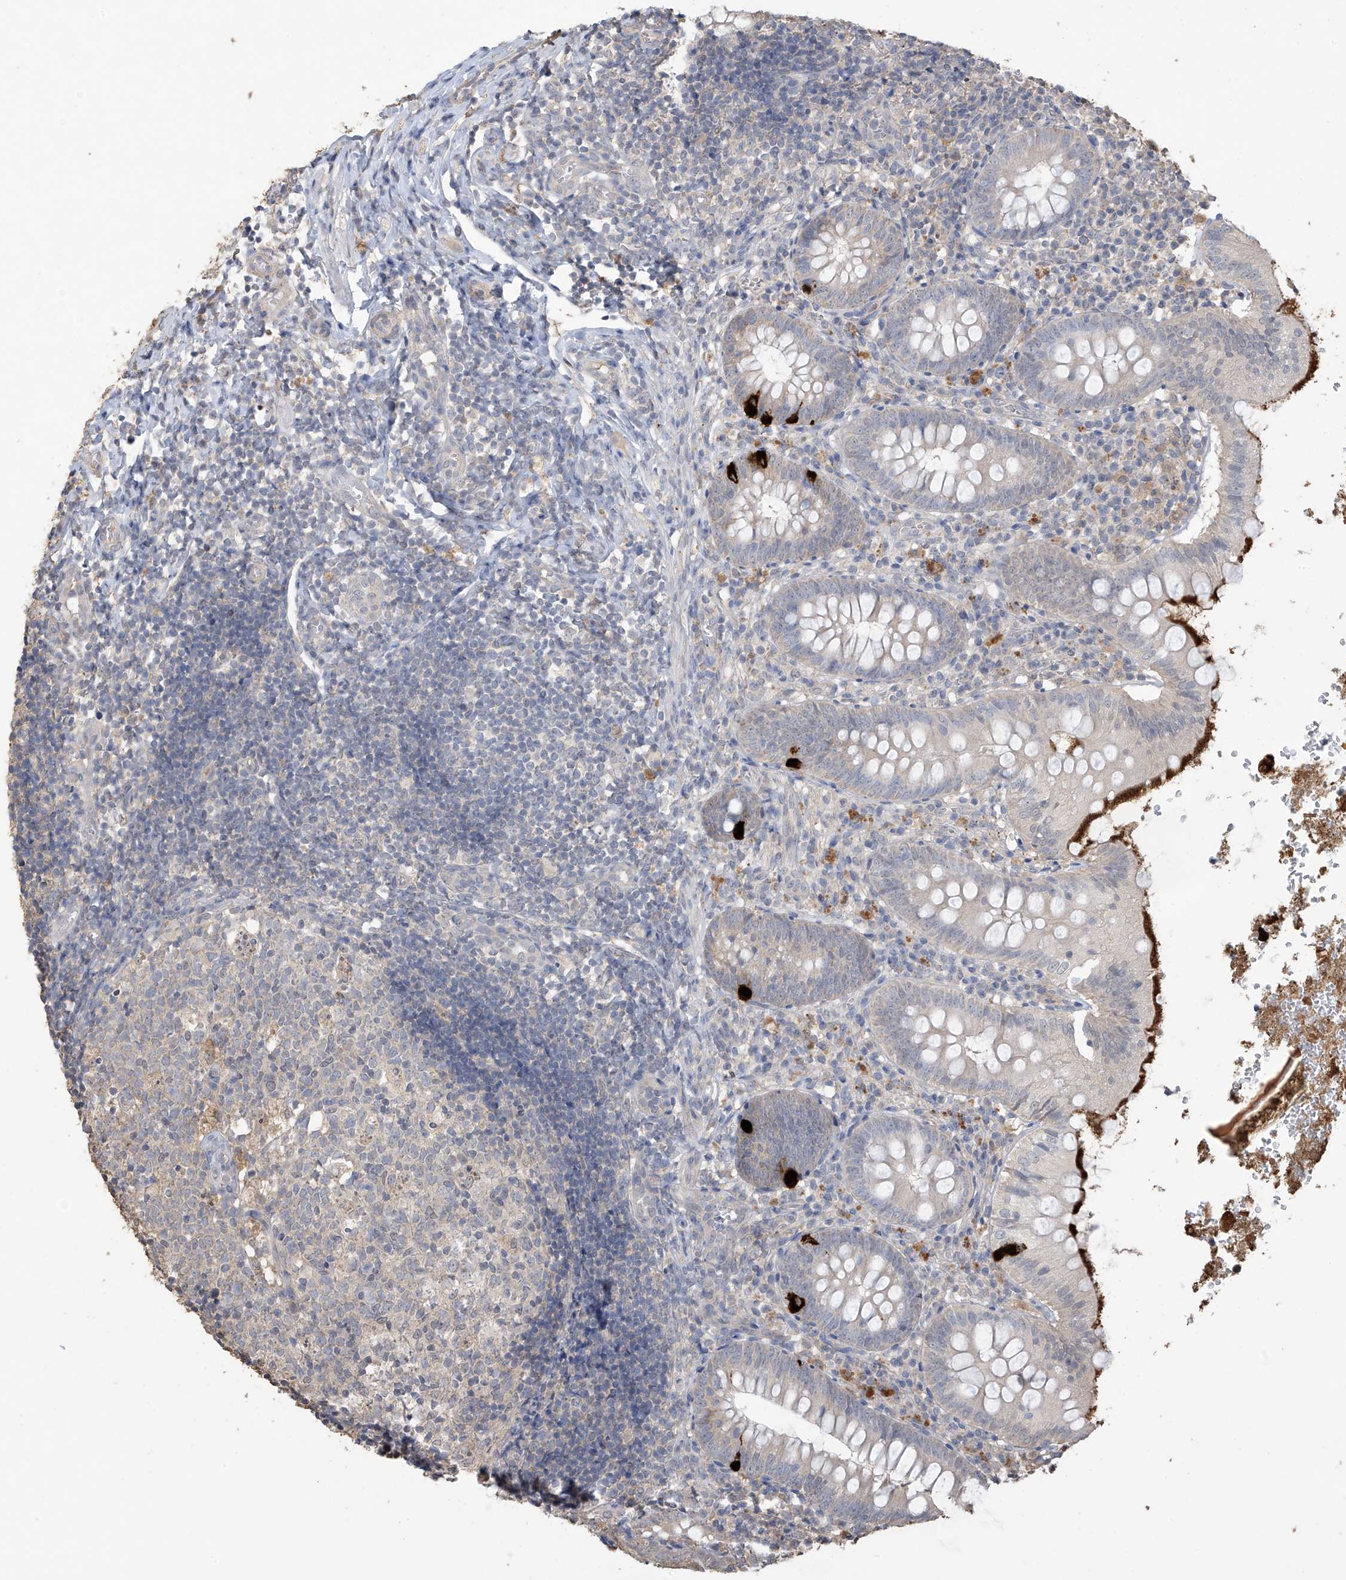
{"staining": {"intensity": "strong", "quantity": "<25%", "location": "cytoplasmic/membranous"}, "tissue": "appendix", "cell_type": "Glandular cells", "image_type": "normal", "snomed": [{"axis": "morphology", "description": "Normal tissue, NOS"}, {"axis": "topography", "description": "Appendix"}], "caption": "High-power microscopy captured an immunohistochemistry micrograph of normal appendix, revealing strong cytoplasmic/membranous expression in about <25% of glandular cells.", "gene": "SLFN14", "patient": {"sex": "male", "age": 8}}